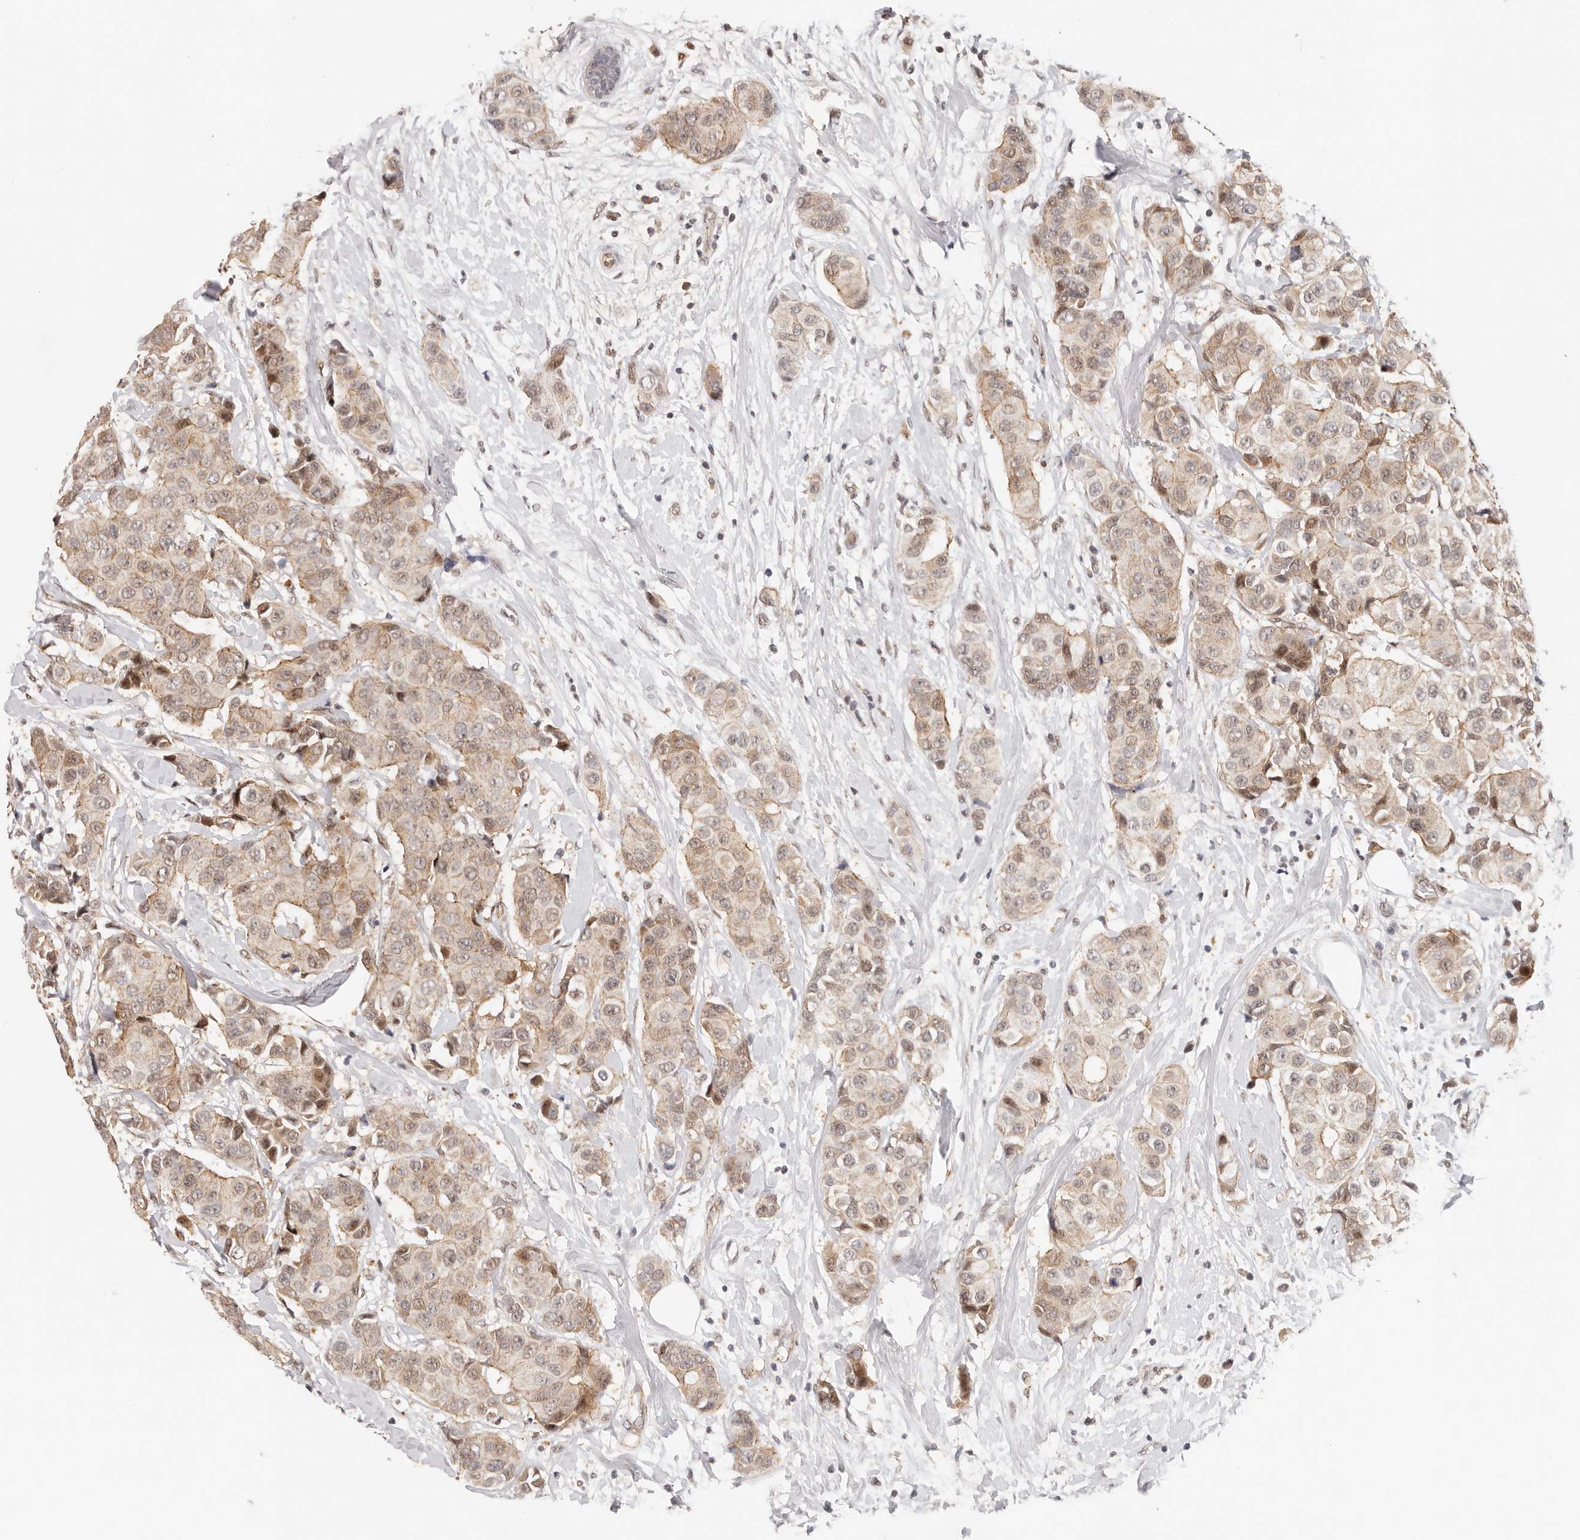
{"staining": {"intensity": "moderate", "quantity": ">75%", "location": "cytoplasmic/membranous,nuclear"}, "tissue": "breast cancer", "cell_type": "Tumor cells", "image_type": "cancer", "snomed": [{"axis": "morphology", "description": "Normal tissue, NOS"}, {"axis": "morphology", "description": "Duct carcinoma"}, {"axis": "topography", "description": "Breast"}], "caption": "Tumor cells display medium levels of moderate cytoplasmic/membranous and nuclear positivity in about >75% of cells in invasive ductal carcinoma (breast). (IHC, brightfield microscopy, high magnification).", "gene": "AFDN", "patient": {"sex": "female", "age": 39}}